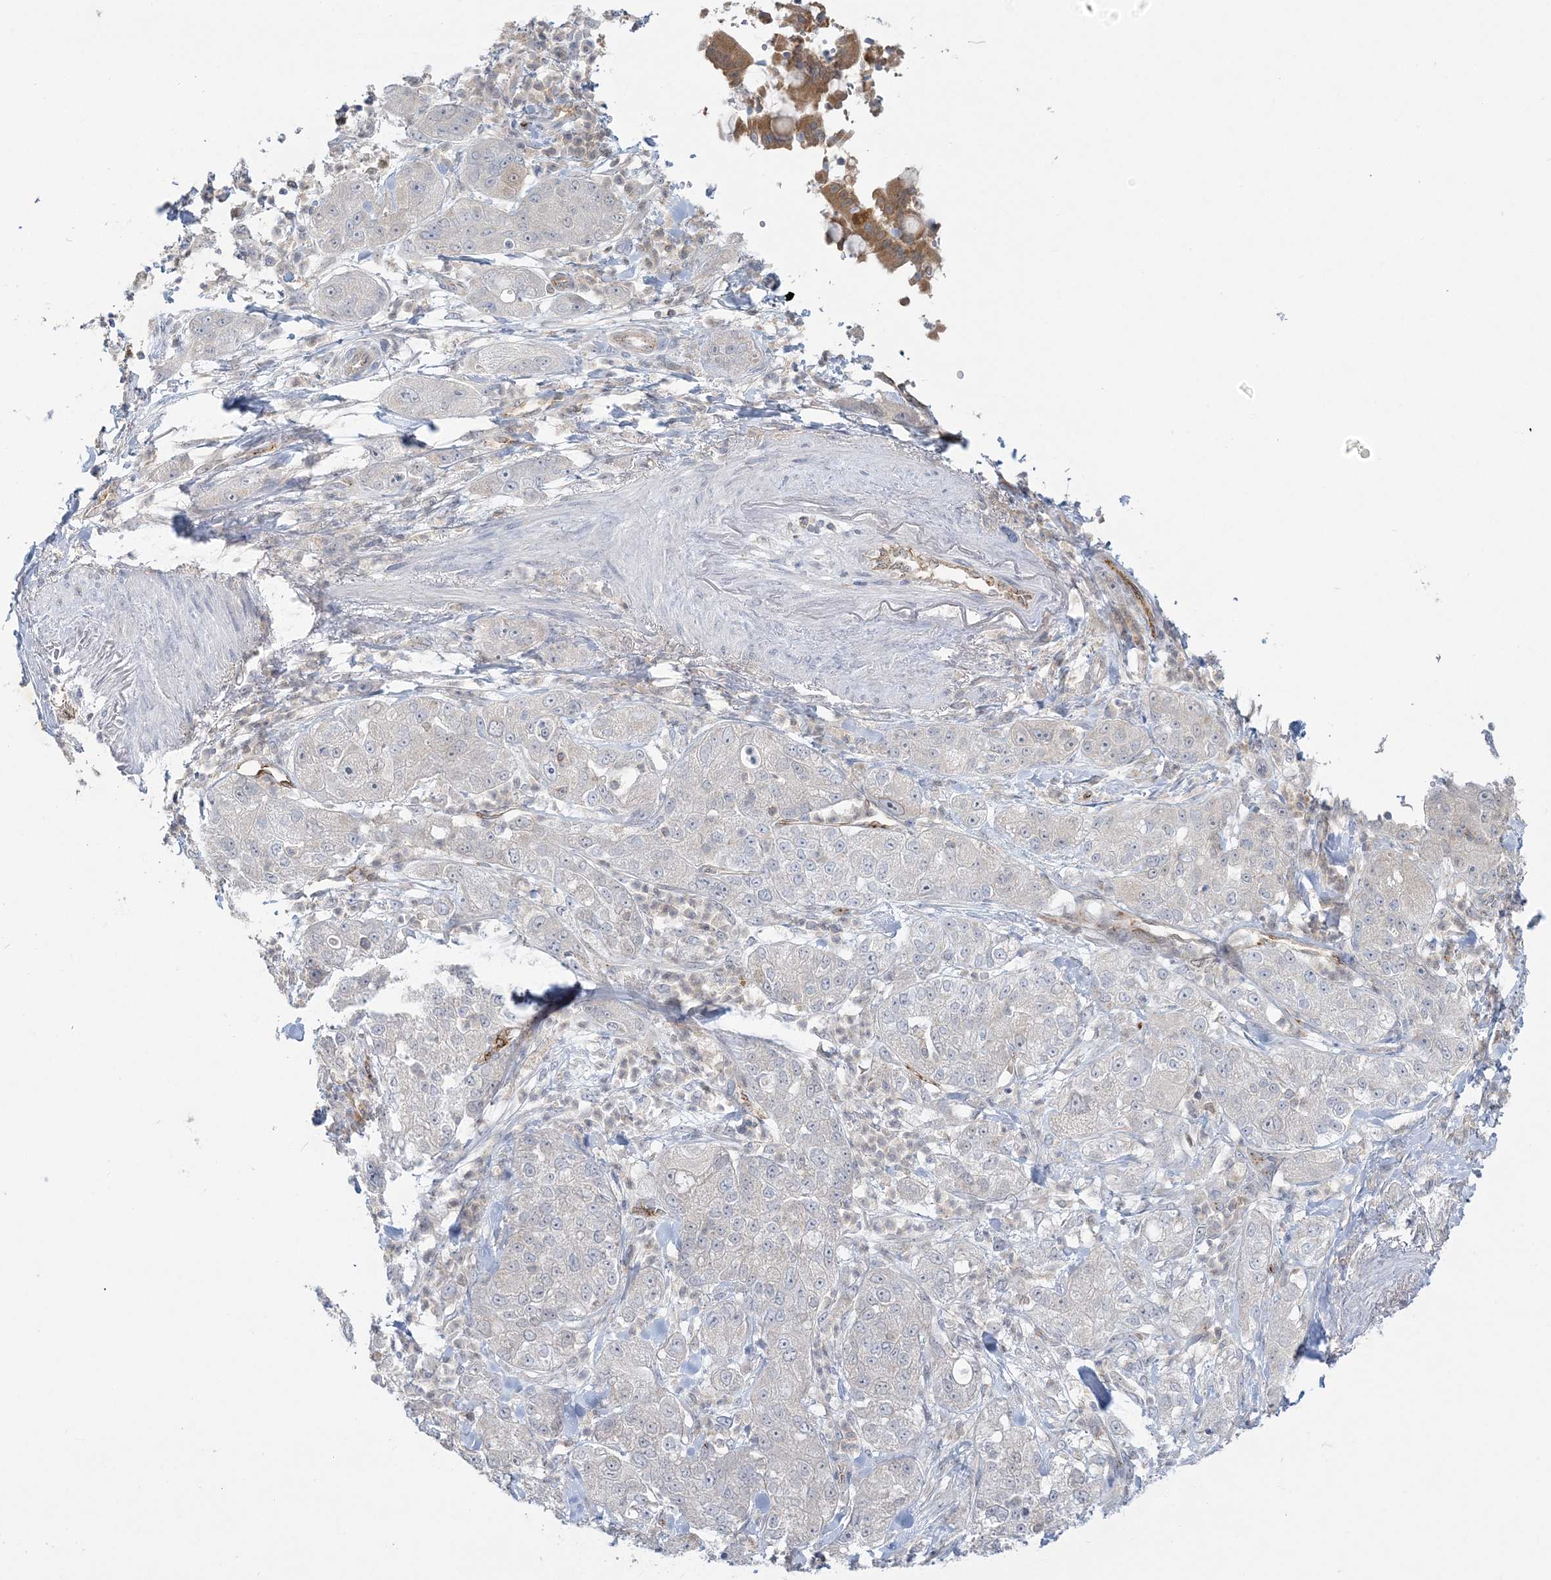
{"staining": {"intensity": "negative", "quantity": "none", "location": "none"}, "tissue": "pancreatic cancer", "cell_type": "Tumor cells", "image_type": "cancer", "snomed": [{"axis": "morphology", "description": "Adenocarcinoma, NOS"}, {"axis": "topography", "description": "Pancreas"}], "caption": "Tumor cells show no significant staining in pancreatic cancer (adenocarcinoma). The staining was performed using DAB (3,3'-diaminobenzidine) to visualize the protein expression in brown, while the nuclei were stained in blue with hematoxylin (Magnification: 20x).", "gene": "INPP1", "patient": {"sex": "female", "age": 78}}